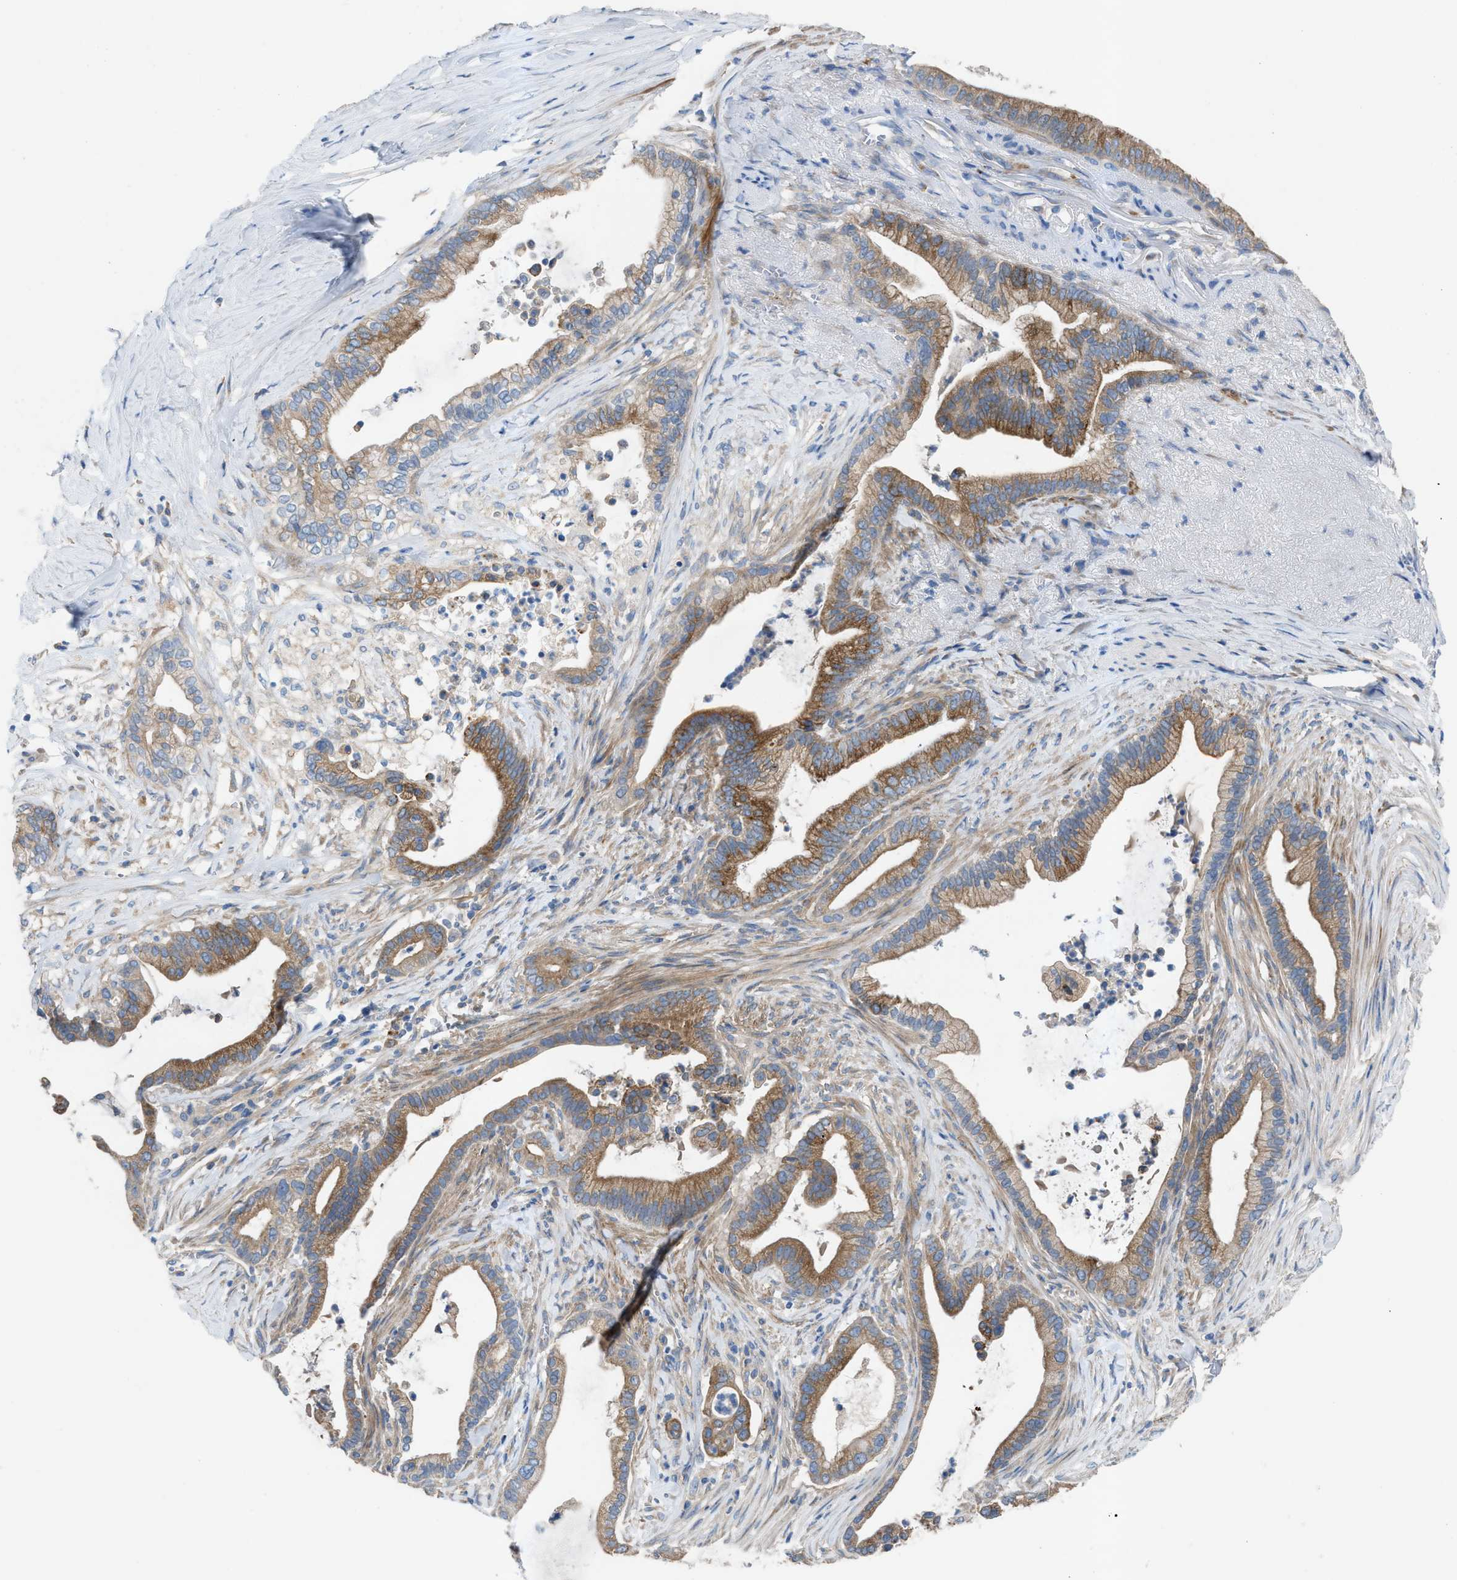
{"staining": {"intensity": "moderate", "quantity": ">75%", "location": "cytoplasmic/membranous"}, "tissue": "pancreatic cancer", "cell_type": "Tumor cells", "image_type": "cancer", "snomed": [{"axis": "morphology", "description": "Adenocarcinoma, NOS"}, {"axis": "topography", "description": "Pancreas"}], "caption": "Immunohistochemistry micrograph of neoplastic tissue: human pancreatic cancer stained using immunohistochemistry (IHC) shows medium levels of moderate protein expression localized specifically in the cytoplasmic/membranous of tumor cells, appearing as a cytoplasmic/membranous brown color.", "gene": "AOAH", "patient": {"sex": "male", "age": 69}}